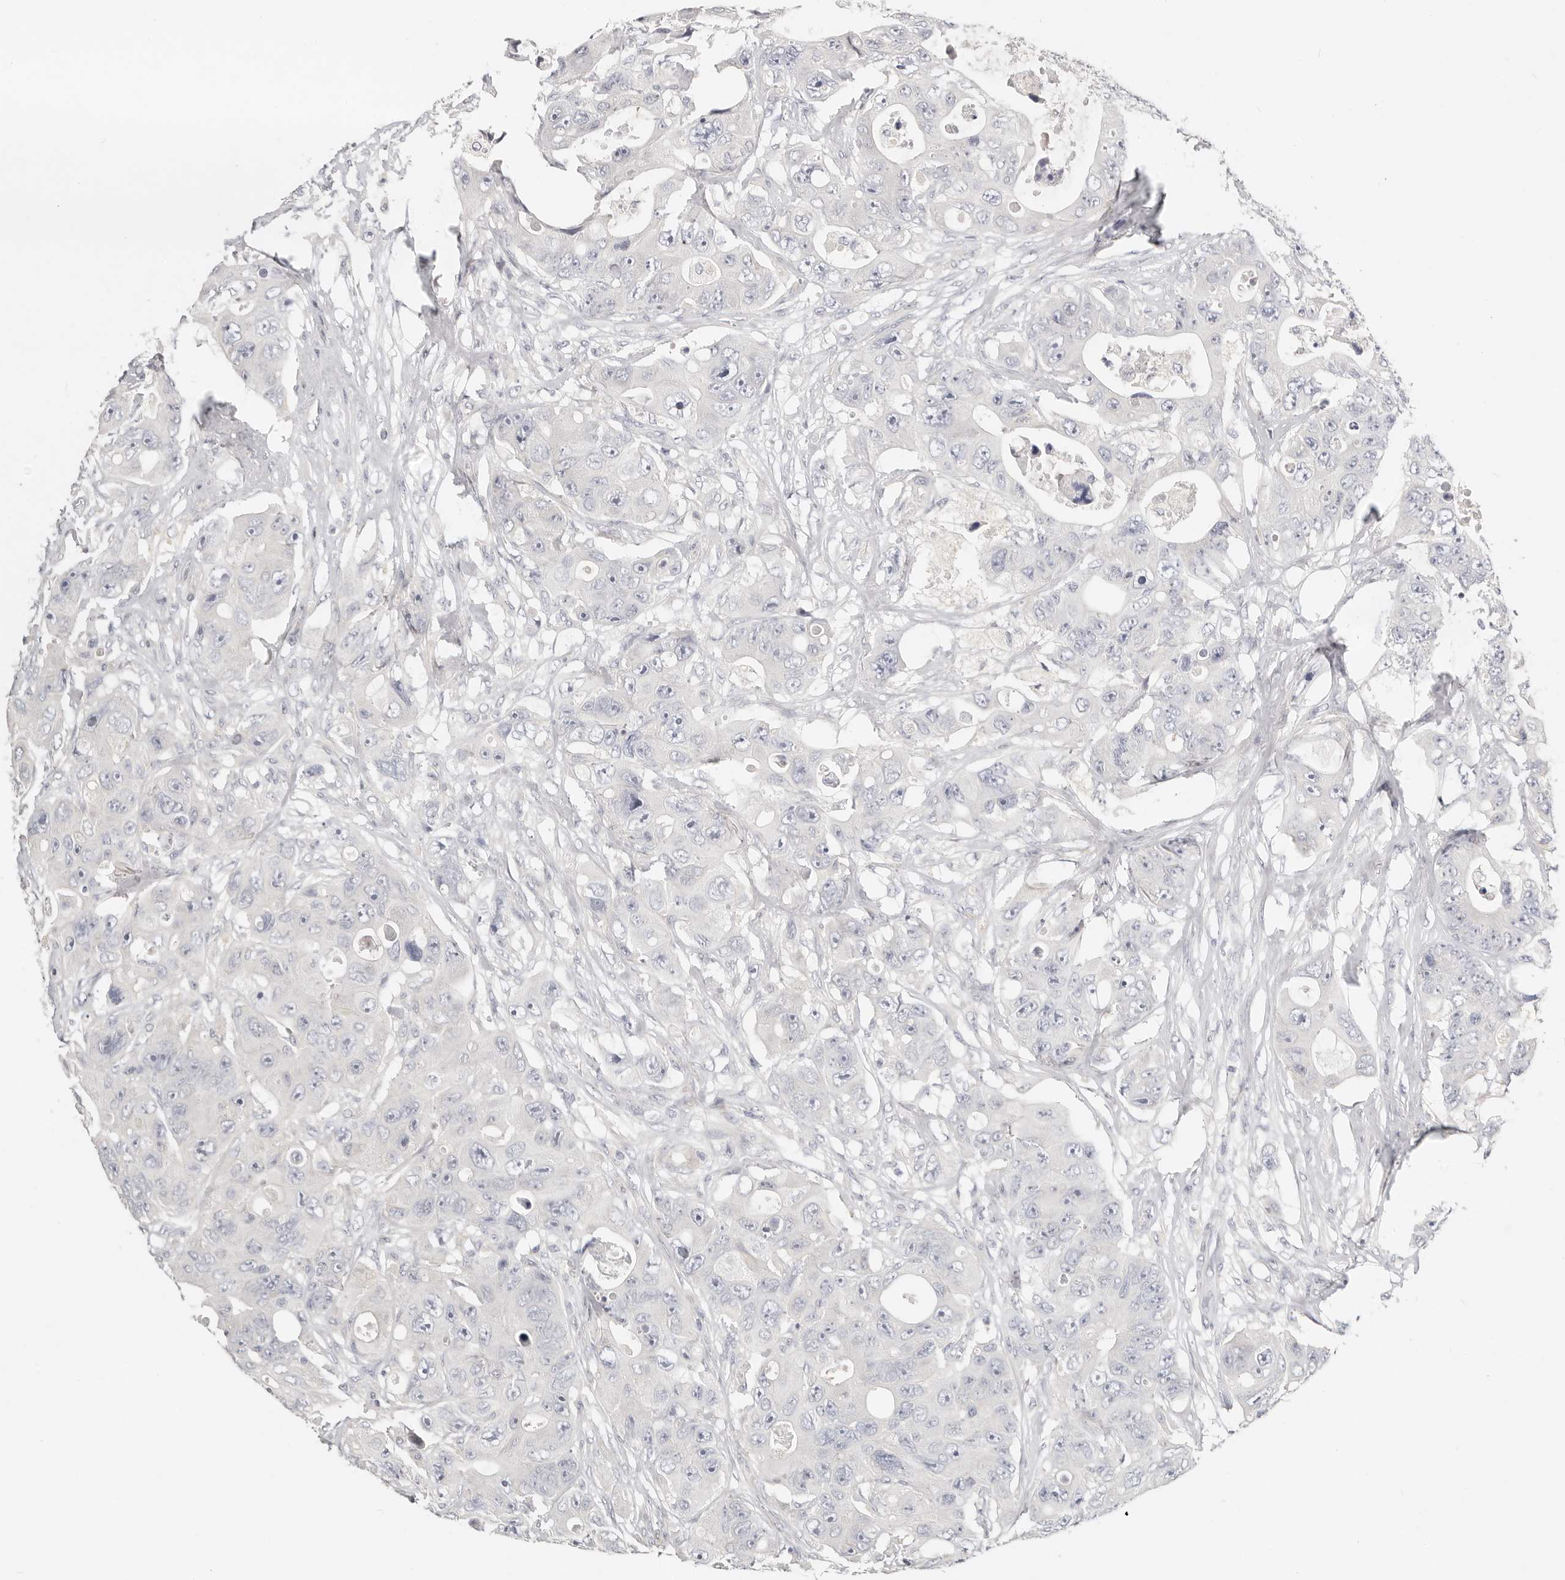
{"staining": {"intensity": "negative", "quantity": "none", "location": "none"}, "tissue": "colorectal cancer", "cell_type": "Tumor cells", "image_type": "cancer", "snomed": [{"axis": "morphology", "description": "Adenocarcinoma, NOS"}, {"axis": "topography", "description": "Colon"}], "caption": "Immunohistochemistry histopathology image of neoplastic tissue: colorectal cancer (adenocarcinoma) stained with DAB (3,3'-diaminobenzidine) displays no significant protein positivity in tumor cells.", "gene": "TMEM63B", "patient": {"sex": "female", "age": 46}}